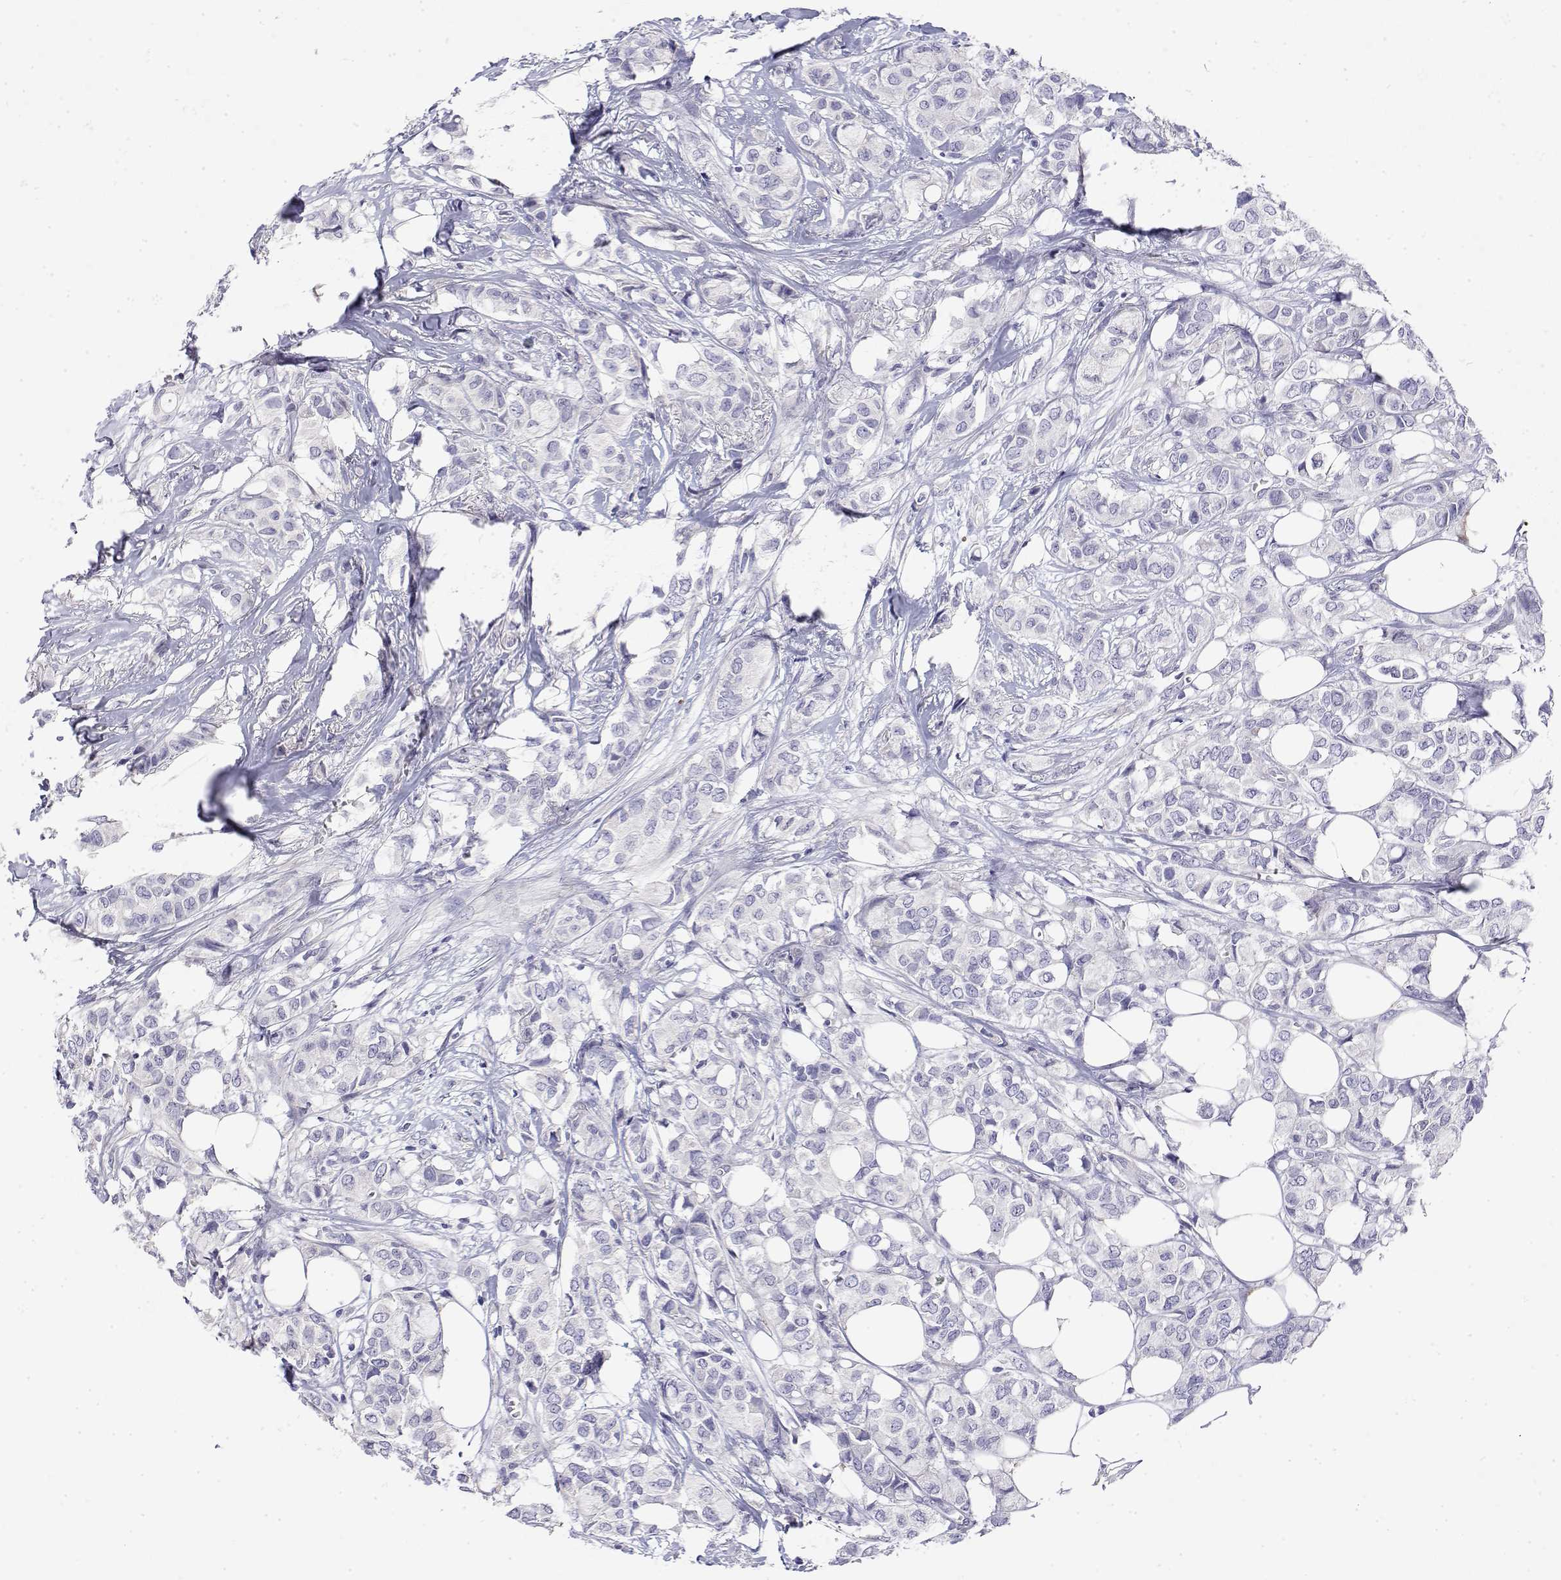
{"staining": {"intensity": "negative", "quantity": "none", "location": "none"}, "tissue": "breast cancer", "cell_type": "Tumor cells", "image_type": "cancer", "snomed": [{"axis": "morphology", "description": "Duct carcinoma"}, {"axis": "topography", "description": "Breast"}], "caption": "High magnification brightfield microscopy of breast intraductal carcinoma stained with DAB (3,3'-diaminobenzidine) (brown) and counterstained with hematoxylin (blue): tumor cells show no significant expression.", "gene": "LY6D", "patient": {"sex": "female", "age": 85}}